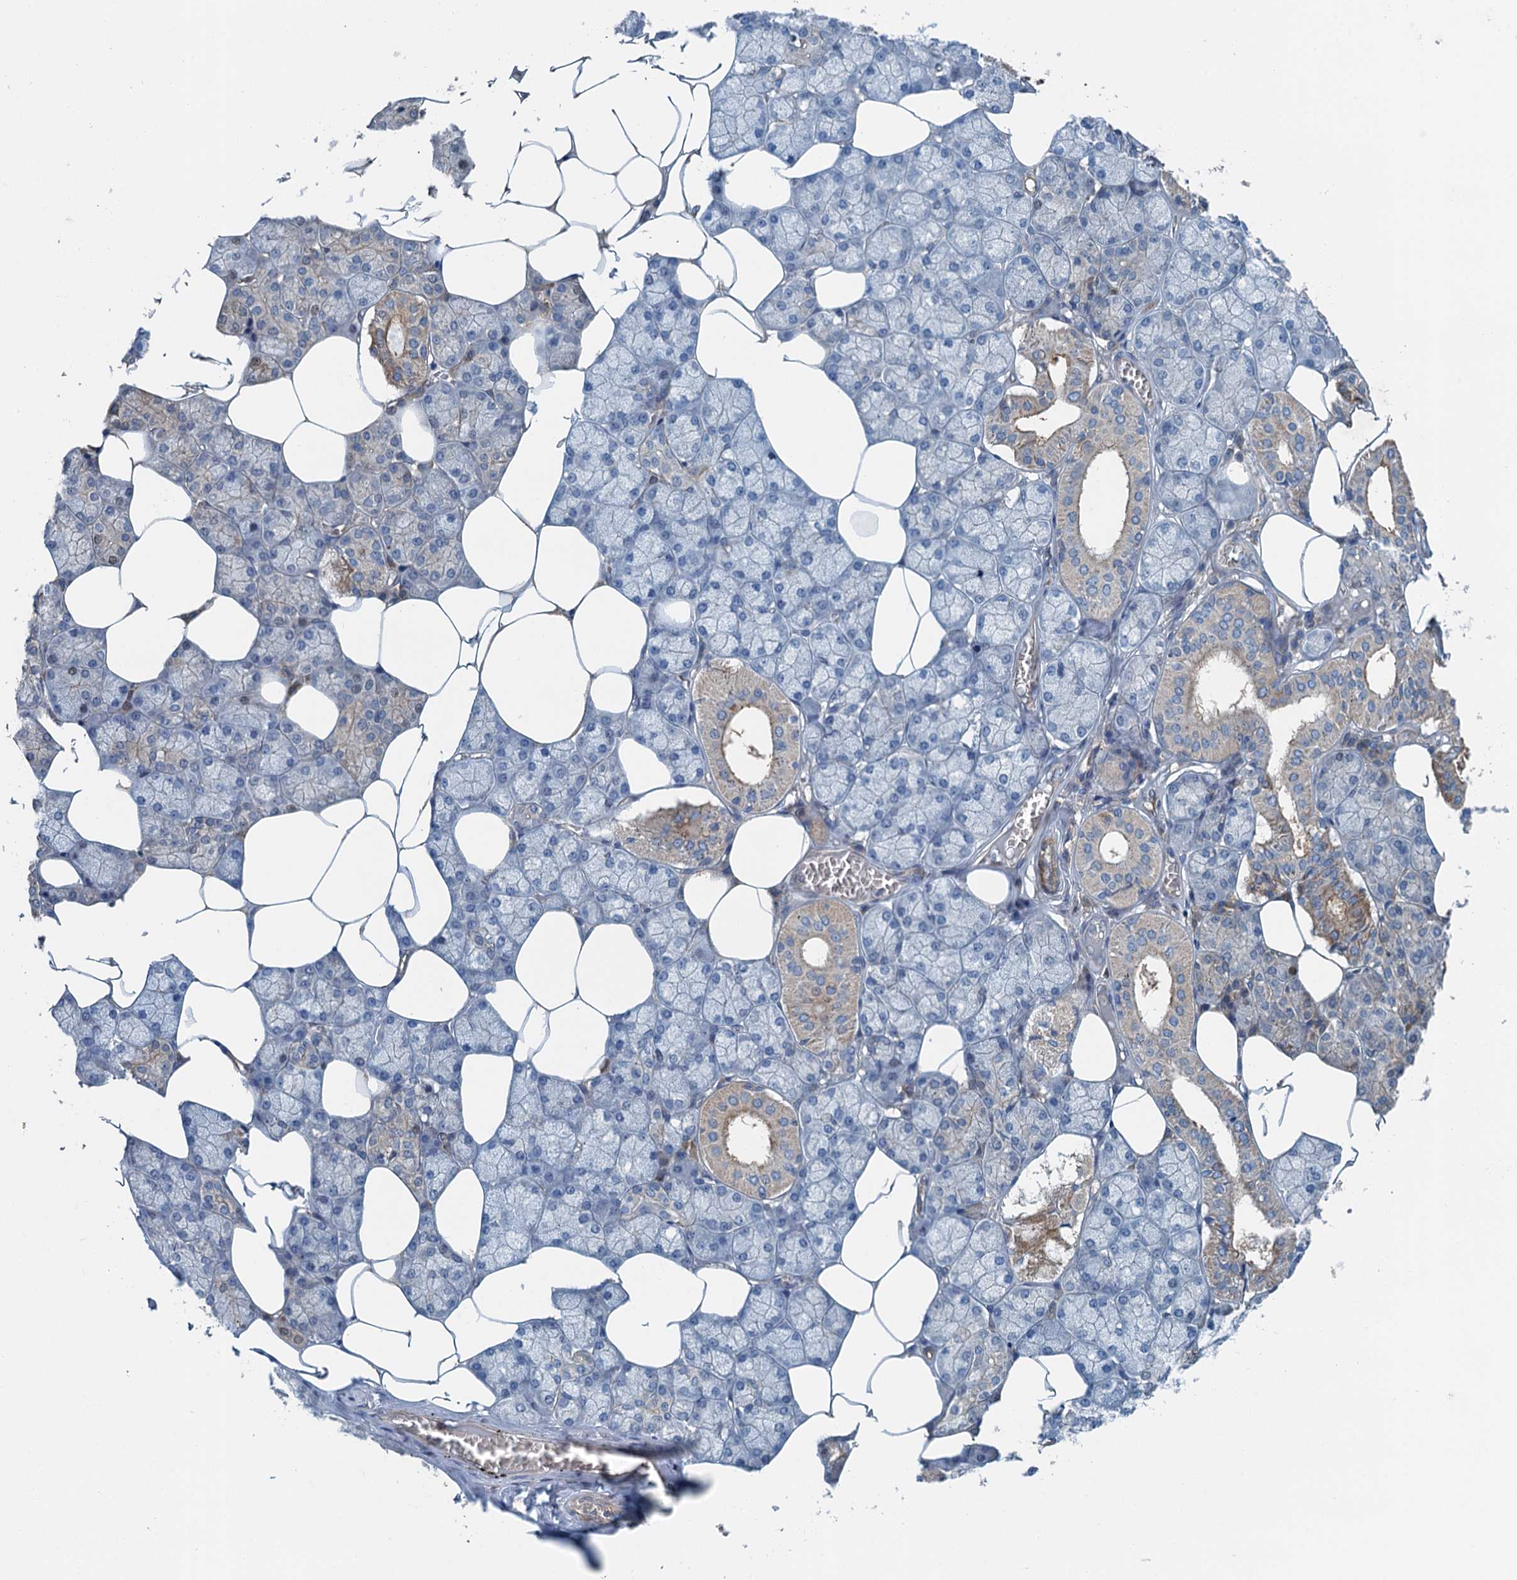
{"staining": {"intensity": "moderate", "quantity": "<25%", "location": "cytoplasmic/membranous"}, "tissue": "salivary gland", "cell_type": "Glandular cells", "image_type": "normal", "snomed": [{"axis": "morphology", "description": "Normal tissue, NOS"}, {"axis": "topography", "description": "Salivary gland"}], "caption": "An immunohistochemistry image of benign tissue is shown. Protein staining in brown shows moderate cytoplasmic/membranous positivity in salivary gland within glandular cells. (DAB (3,3'-diaminobenzidine) IHC, brown staining for protein, blue staining for nuclei).", "gene": "PPP1R14D", "patient": {"sex": "male", "age": 62}}